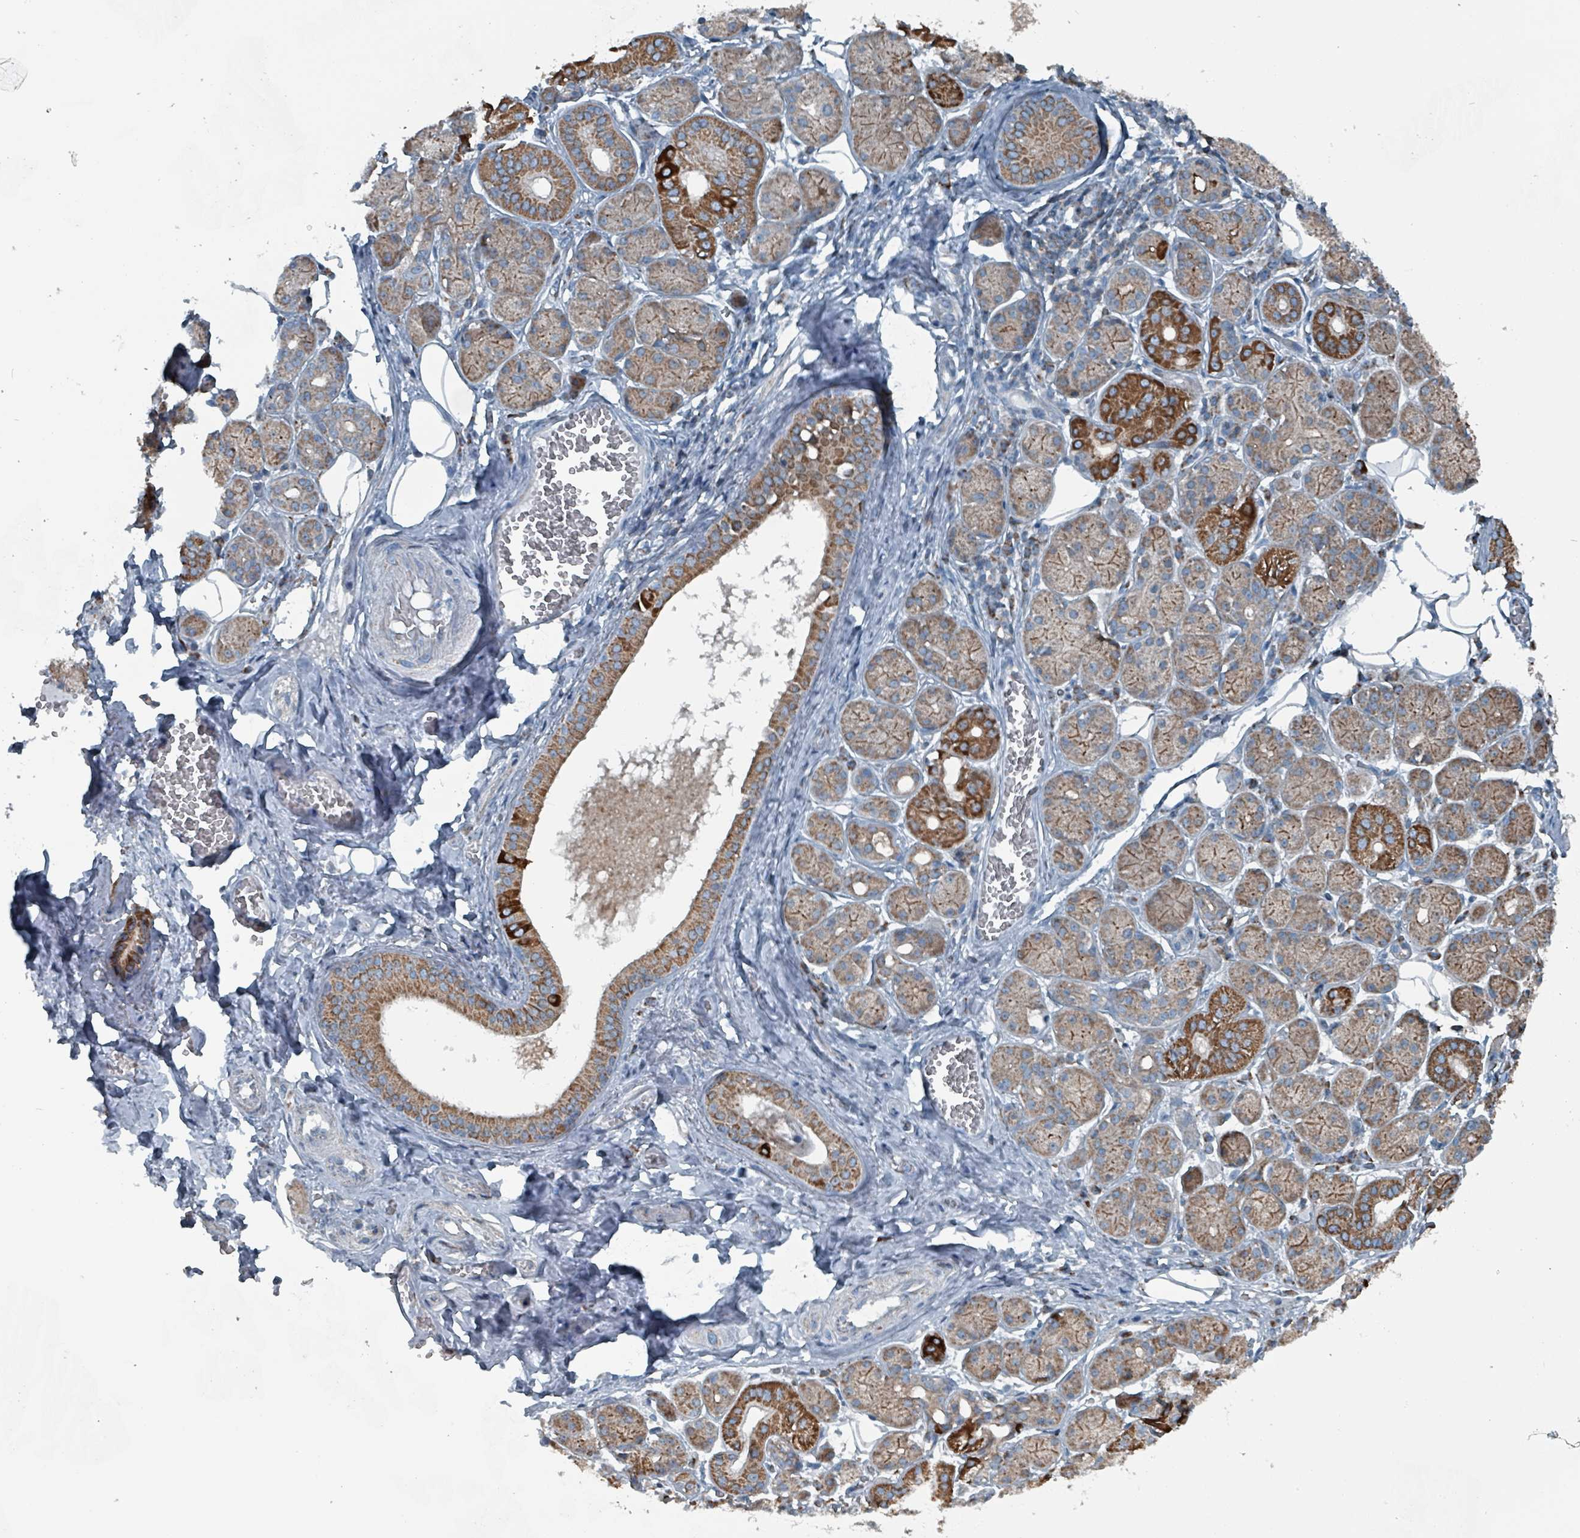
{"staining": {"intensity": "strong", "quantity": "25%-75%", "location": "cytoplasmic/membranous"}, "tissue": "salivary gland", "cell_type": "Glandular cells", "image_type": "normal", "snomed": [{"axis": "morphology", "description": "Squamous cell carcinoma, NOS"}, {"axis": "topography", "description": "Skin"}, {"axis": "topography", "description": "Head-Neck"}], "caption": "Immunohistochemical staining of benign human salivary gland demonstrates strong cytoplasmic/membranous protein positivity in about 25%-75% of glandular cells. The protein is stained brown, and the nuclei are stained in blue (DAB (3,3'-diaminobenzidine) IHC with brightfield microscopy, high magnification).", "gene": "ABHD18", "patient": {"sex": "male", "age": 80}}